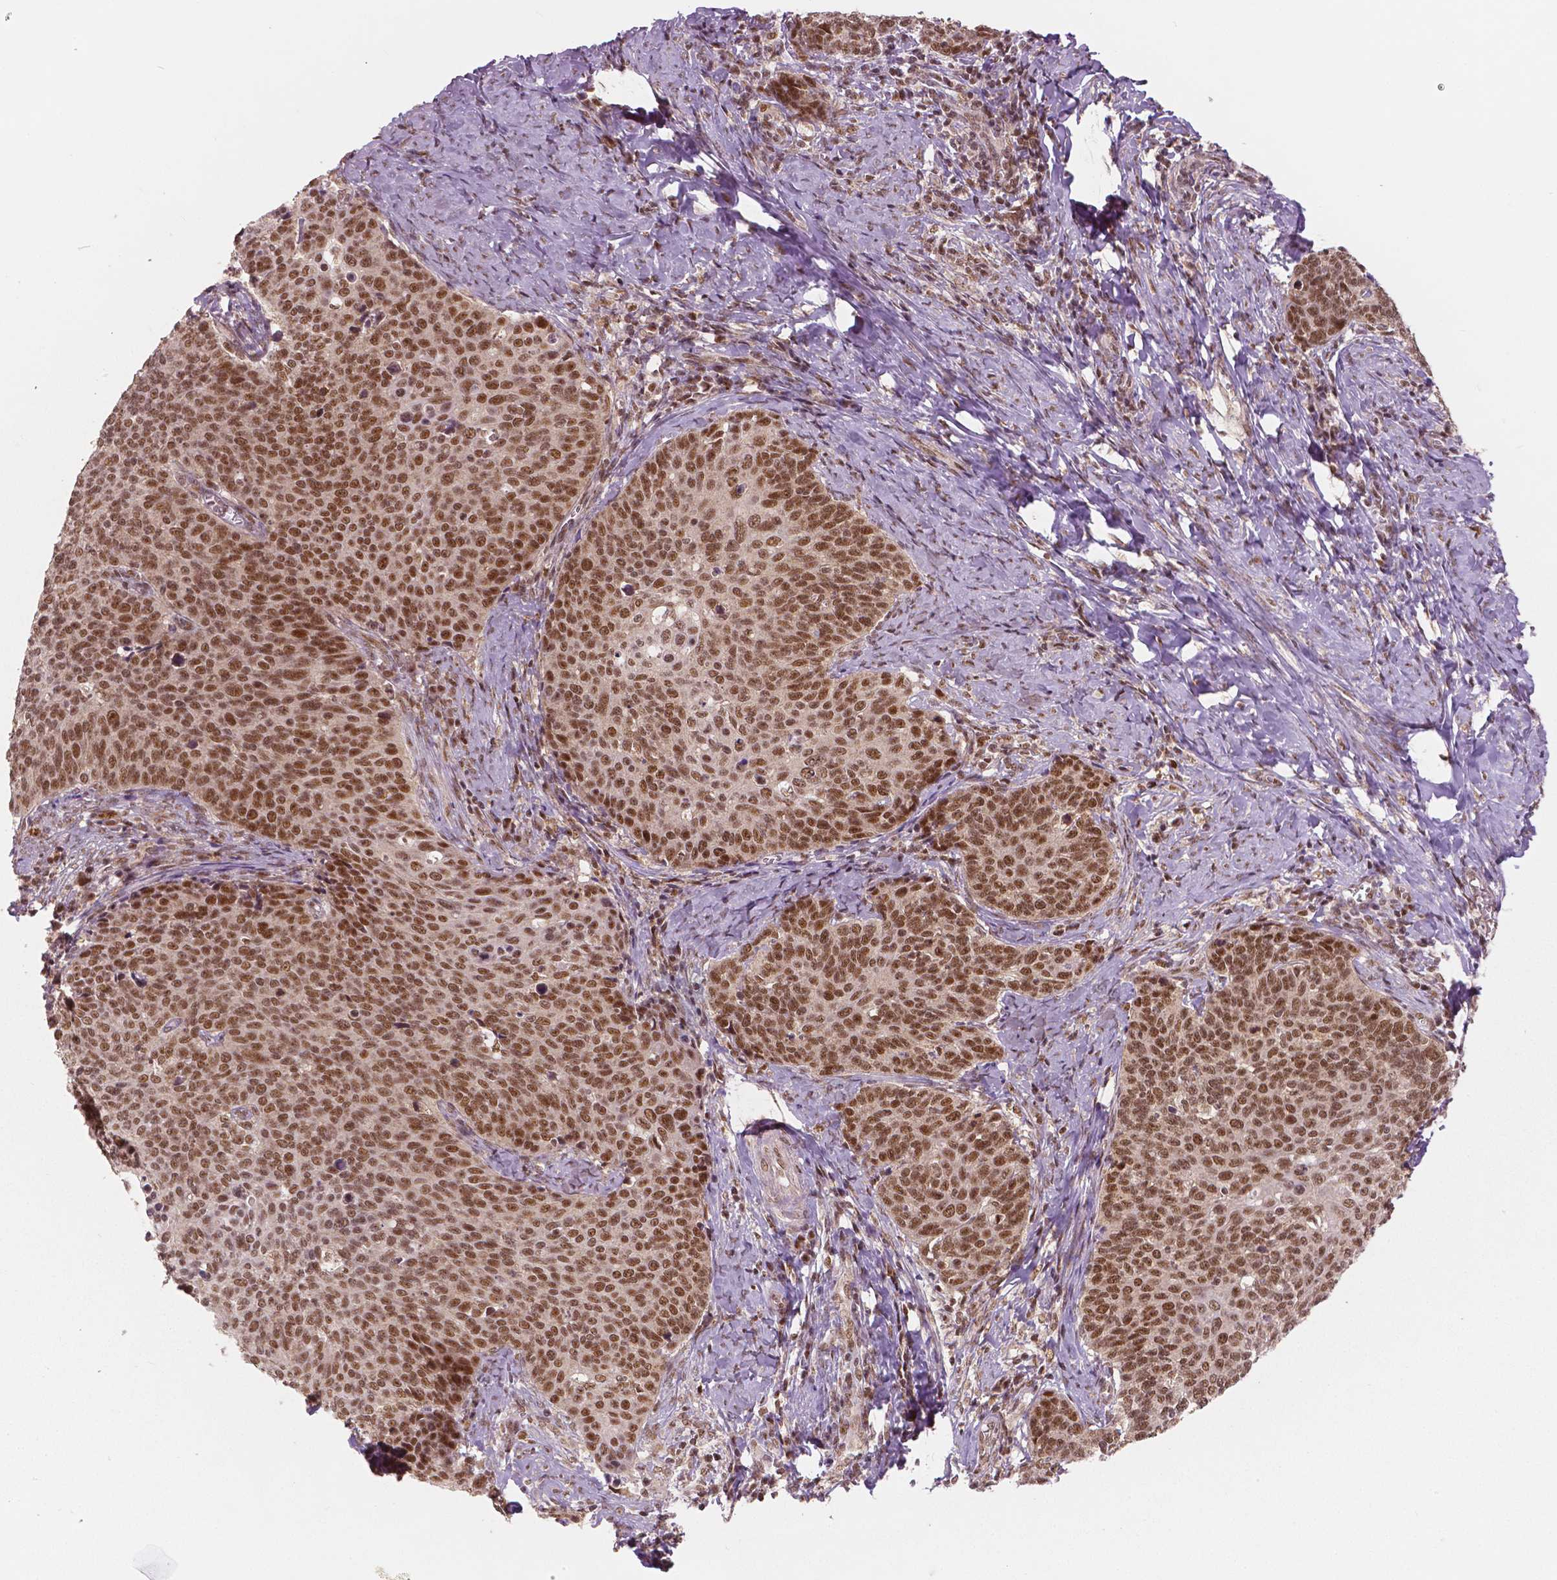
{"staining": {"intensity": "moderate", "quantity": ">75%", "location": "nuclear"}, "tissue": "cervical cancer", "cell_type": "Tumor cells", "image_type": "cancer", "snomed": [{"axis": "morphology", "description": "Normal tissue, NOS"}, {"axis": "morphology", "description": "Squamous cell carcinoma, NOS"}, {"axis": "topography", "description": "Cervix"}], "caption": "There is medium levels of moderate nuclear positivity in tumor cells of cervical cancer, as demonstrated by immunohistochemical staining (brown color).", "gene": "NSD2", "patient": {"sex": "female", "age": 39}}